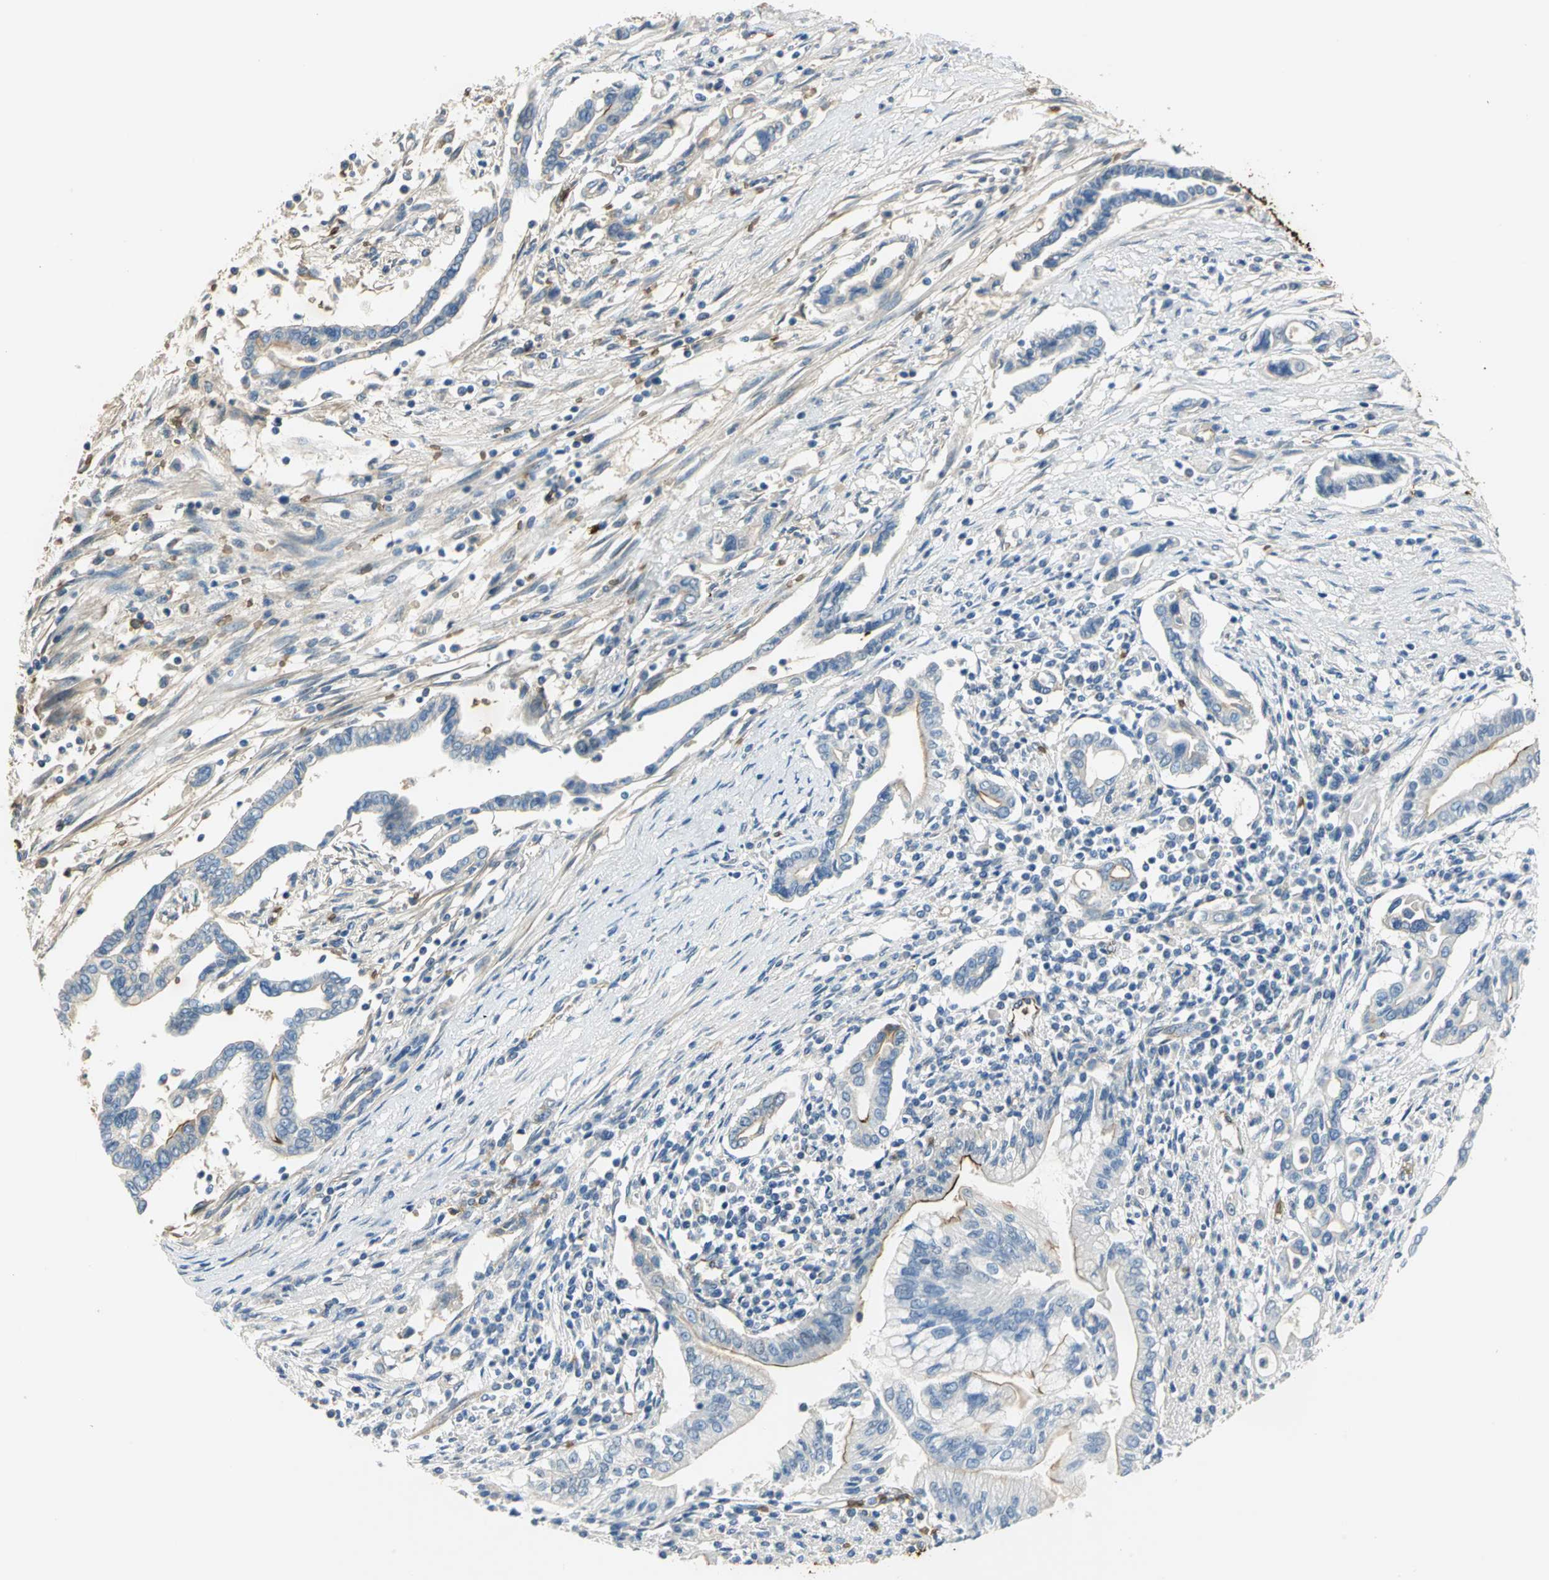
{"staining": {"intensity": "moderate", "quantity": "<25%", "location": "cytoplasmic/membranous"}, "tissue": "pancreatic cancer", "cell_type": "Tumor cells", "image_type": "cancer", "snomed": [{"axis": "morphology", "description": "Adenocarcinoma, NOS"}, {"axis": "topography", "description": "Pancreas"}], "caption": "Pancreatic adenocarcinoma tissue displays moderate cytoplasmic/membranous expression in approximately <25% of tumor cells, visualized by immunohistochemistry. Nuclei are stained in blue.", "gene": "TREM1", "patient": {"sex": "female", "age": 57}}